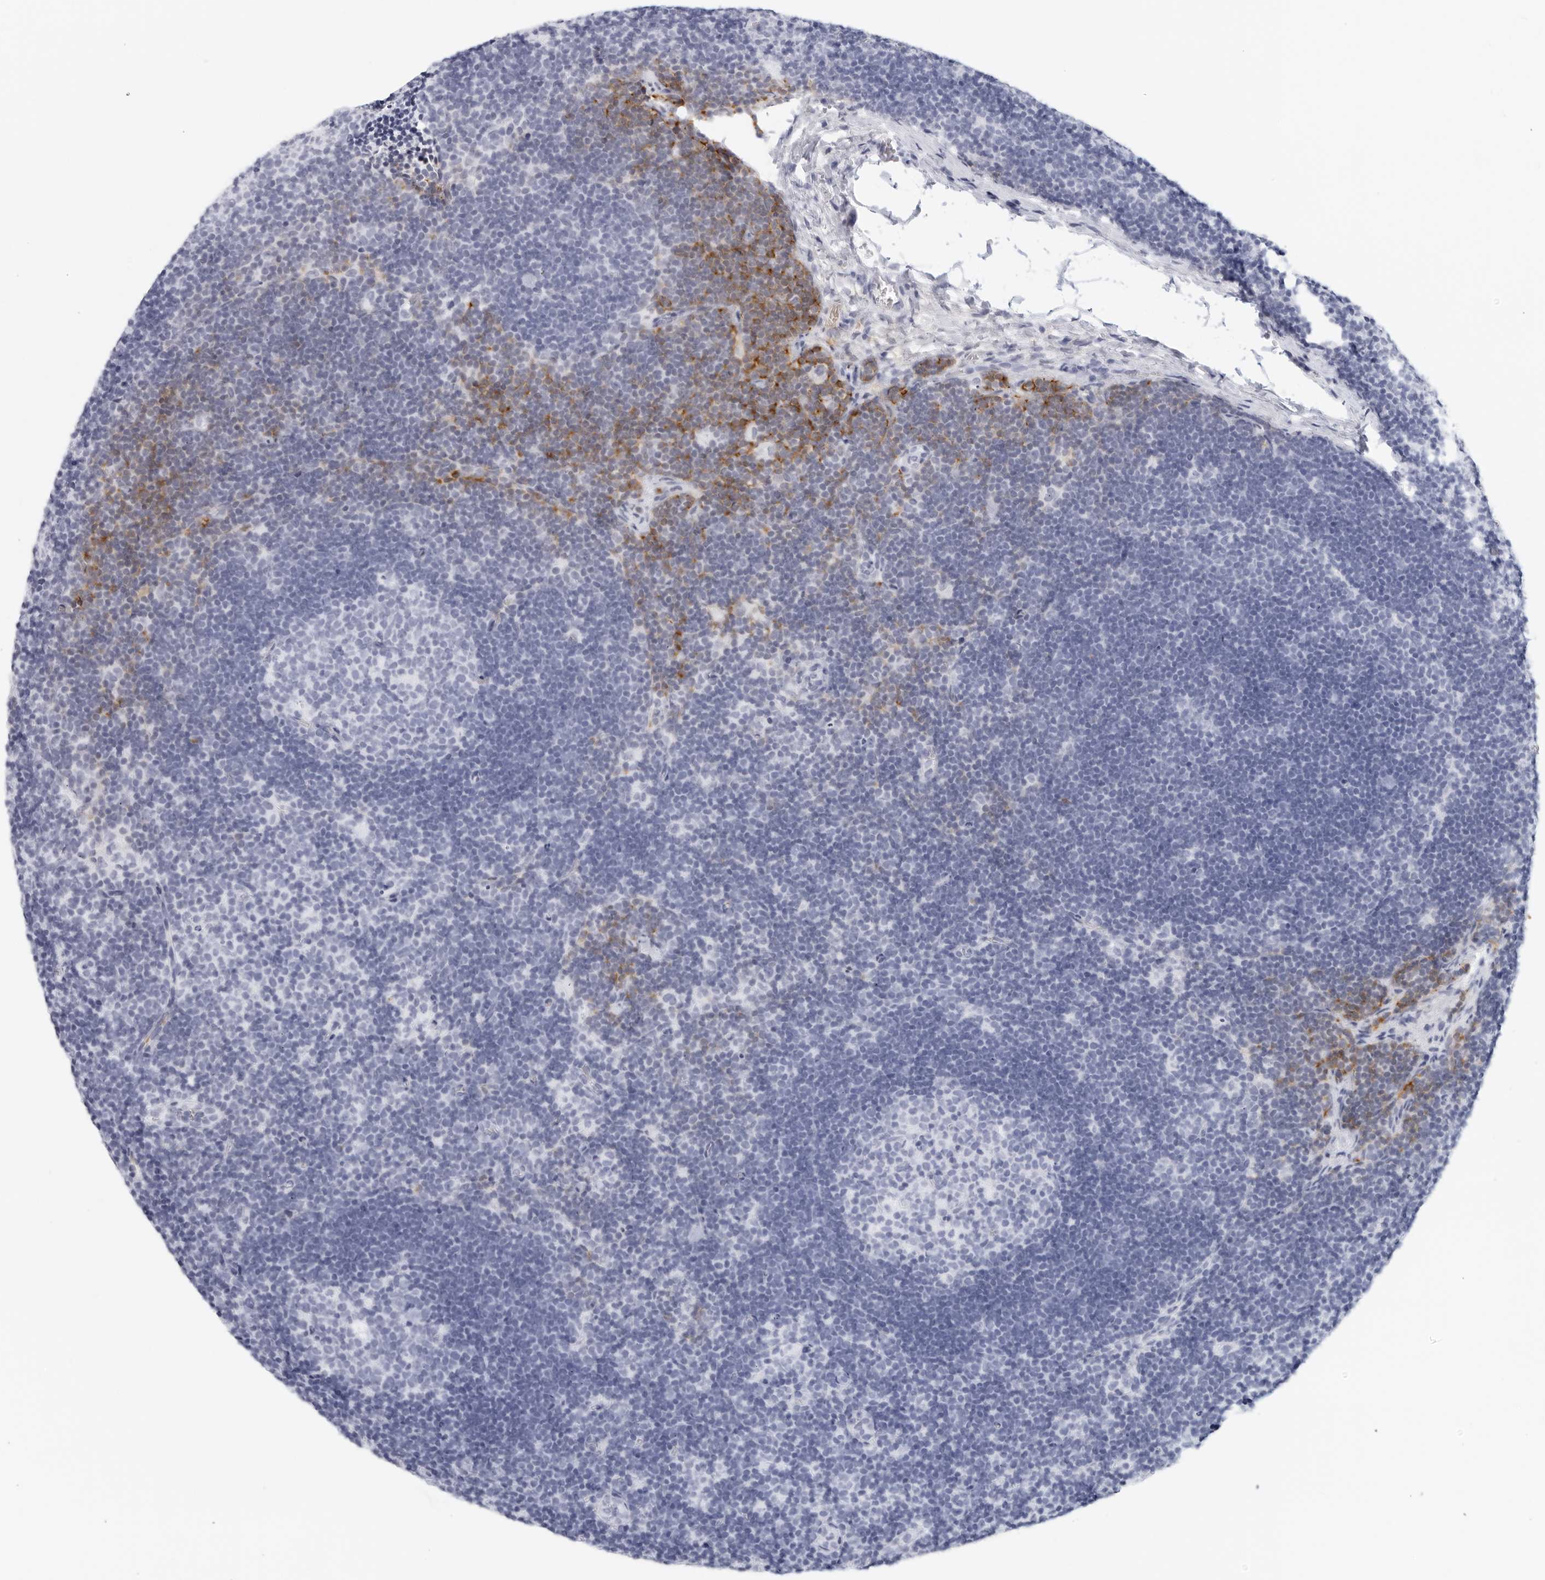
{"staining": {"intensity": "negative", "quantity": "none", "location": "none"}, "tissue": "lymph node", "cell_type": "Germinal center cells", "image_type": "normal", "snomed": [{"axis": "morphology", "description": "Normal tissue, NOS"}, {"axis": "topography", "description": "Lymph node"}], "caption": "Immunohistochemistry (IHC) micrograph of normal human lymph node stained for a protein (brown), which shows no expression in germinal center cells.", "gene": "FGG", "patient": {"sex": "female", "age": 22}}